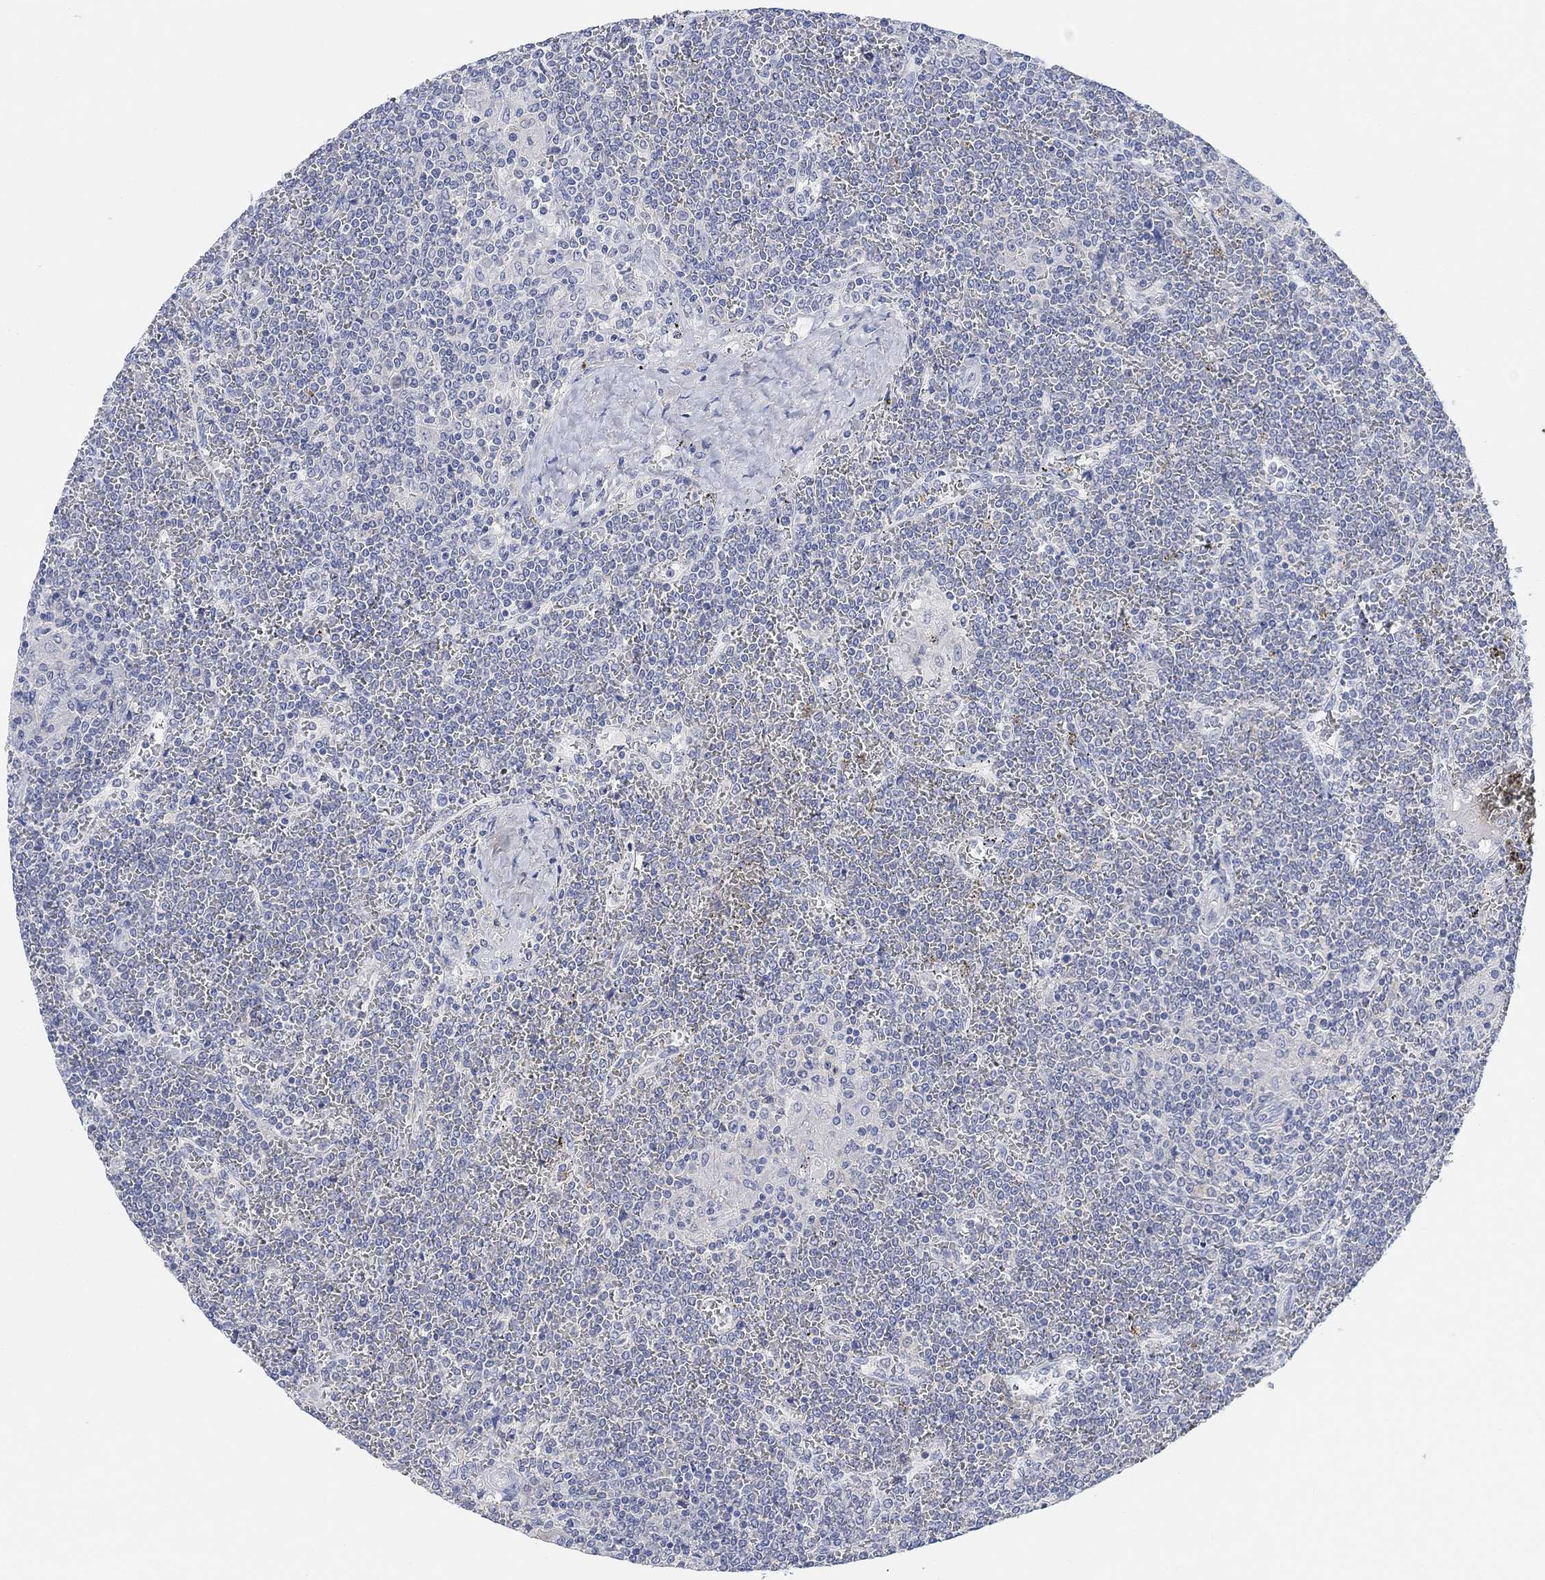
{"staining": {"intensity": "negative", "quantity": "none", "location": "none"}, "tissue": "lymphoma", "cell_type": "Tumor cells", "image_type": "cancer", "snomed": [{"axis": "morphology", "description": "Malignant lymphoma, non-Hodgkin's type, Low grade"}, {"axis": "topography", "description": "Spleen"}], "caption": "Tumor cells are negative for brown protein staining in lymphoma.", "gene": "RIMS1", "patient": {"sex": "female", "age": 19}}